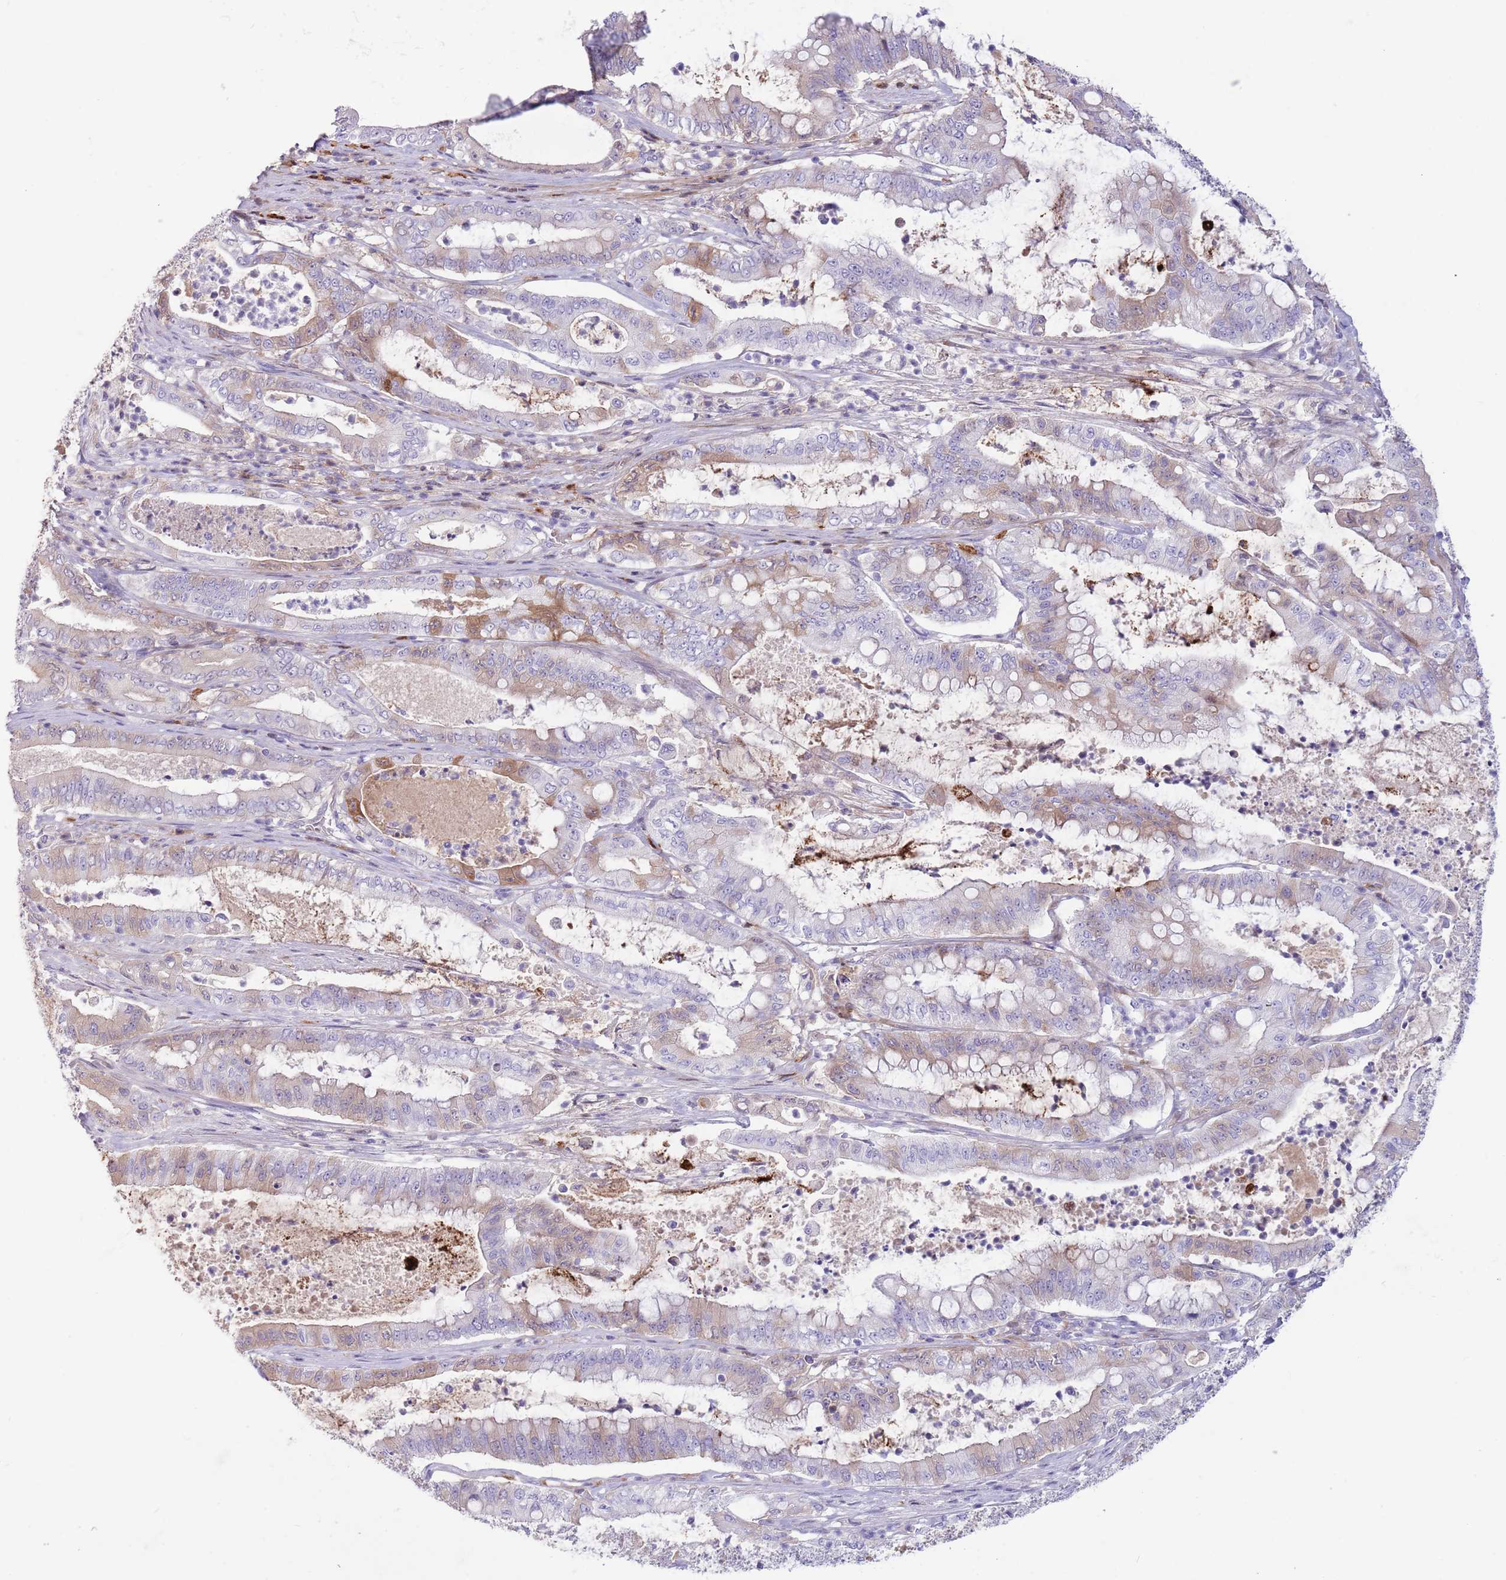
{"staining": {"intensity": "moderate", "quantity": "<25%", "location": "cytoplasmic/membranous"}, "tissue": "pancreatic cancer", "cell_type": "Tumor cells", "image_type": "cancer", "snomed": [{"axis": "morphology", "description": "Adenocarcinoma, NOS"}, {"axis": "topography", "description": "Pancreas"}], "caption": "Immunohistochemistry (IHC) staining of pancreatic cancer, which exhibits low levels of moderate cytoplasmic/membranous expression in about <25% of tumor cells indicating moderate cytoplasmic/membranous protein expression. The staining was performed using DAB (3,3'-diaminobenzidine) (brown) for protein detection and nuclei were counterstained in hematoxylin (blue).", "gene": "LEPROTL1", "patient": {"sex": "male", "age": 71}}